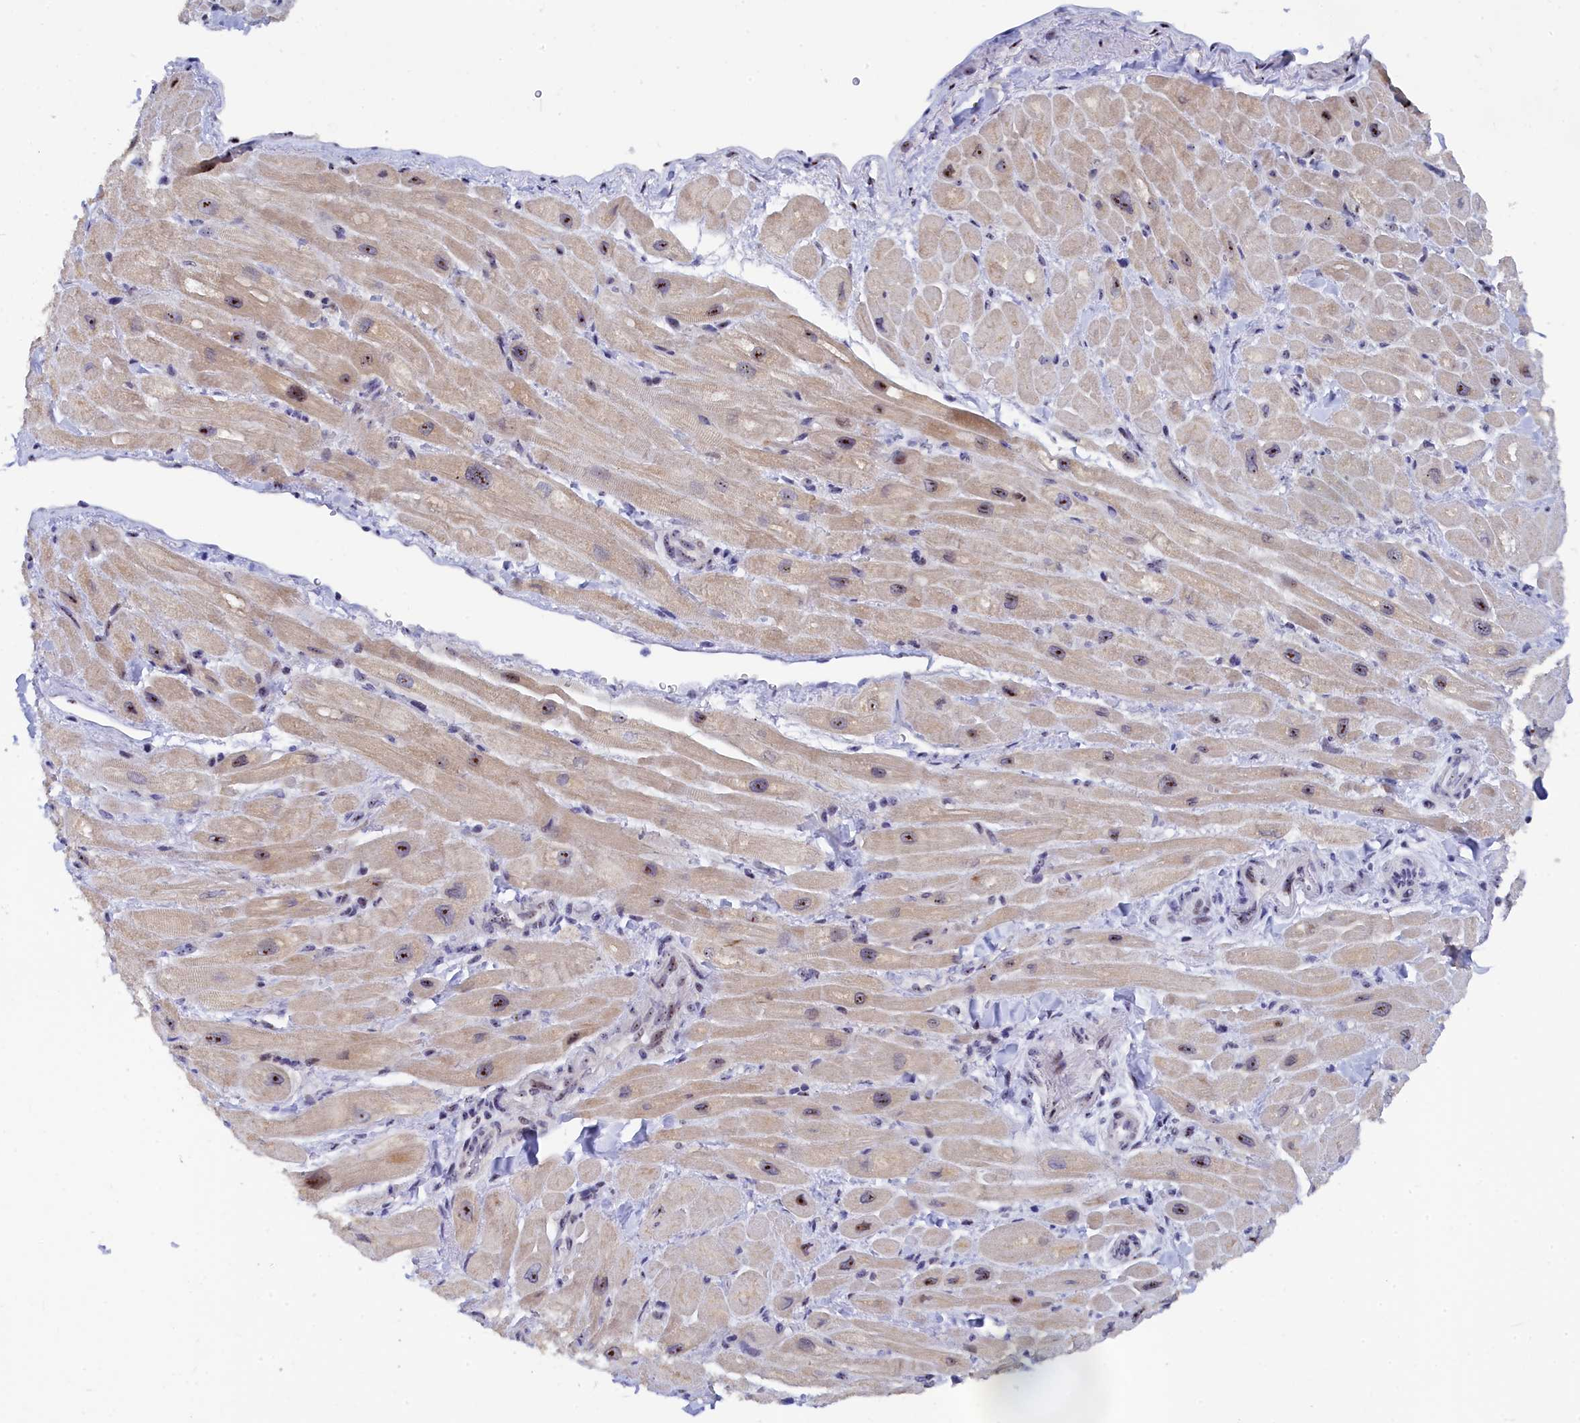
{"staining": {"intensity": "moderate", "quantity": "<25%", "location": "cytoplasmic/membranous,nuclear"}, "tissue": "heart muscle", "cell_type": "Cardiomyocytes", "image_type": "normal", "snomed": [{"axis": "morphology", "description": "Normal tissue, NOS"}, {"axis": "topography", "description": "Heart"}], "caption": "About <25% of cardiomyocytes in unremarkable heart muscle display moderate cytoplasmic/membranous,nuclear protein expression as visualized by brown immunohistochemical staining.", "gene": "RSL1D1", "patient": {"sex": "male", "age": 65}}